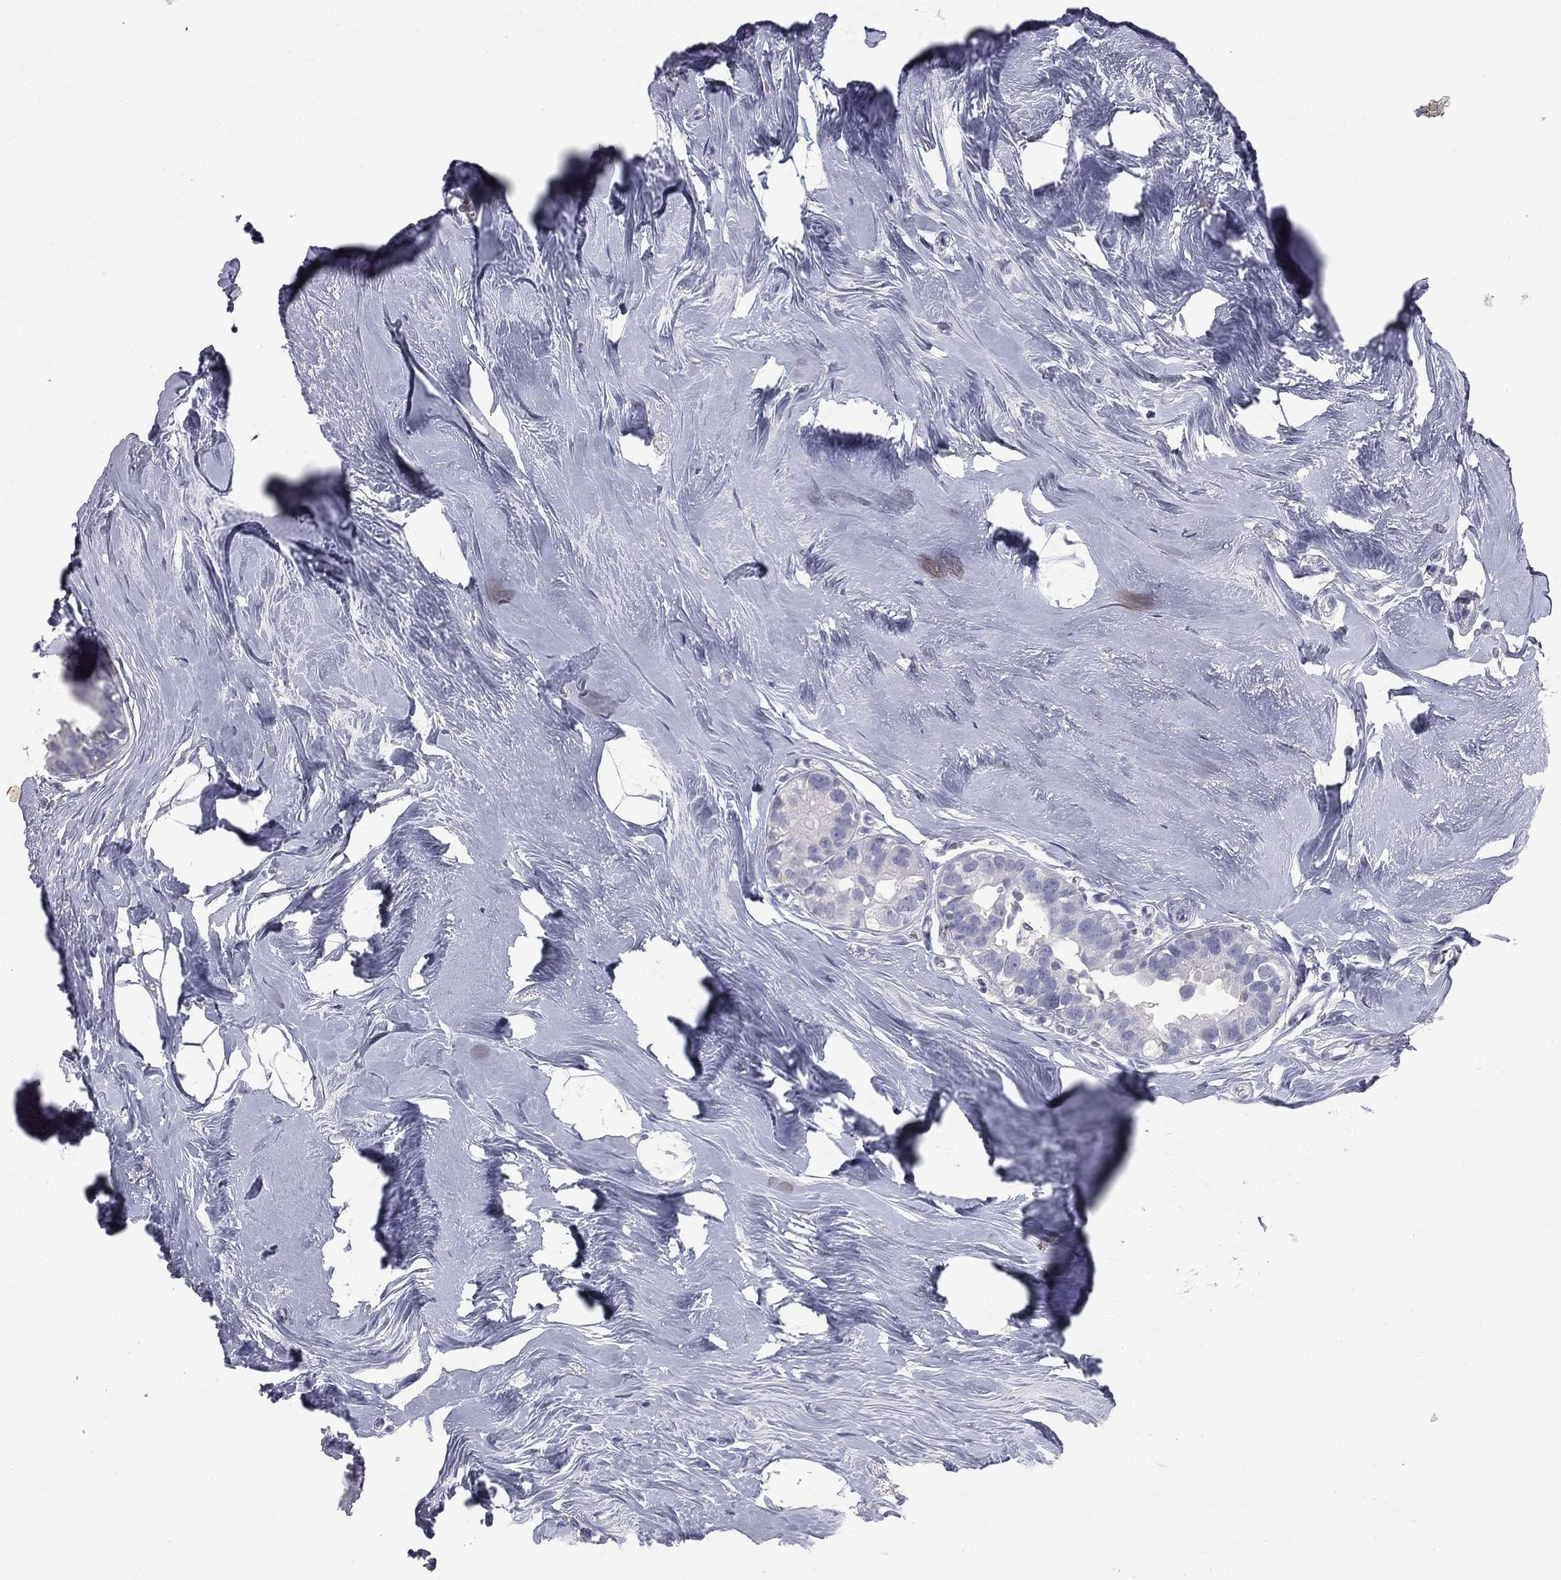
{"staining": {"intensity": "negative", "quantity": "none", "location": "none"}, "tissue": "breast cancer", "cell_type": "Tumor cells", "image_type": "cancer", "snomed": [{"axis": "morphology", "description": "Duct carcinoma"}, {"axis": "topography", "description": "Breast"}], "caption": "Immunohistochemistry (IHC) histopathology image of human invasive ductal carcinoma (breast) stained for a protein (brown), which shows no staining in tumor cells.", "gene": "ESX1", "patient": {"sex": "female", "age": 55}}